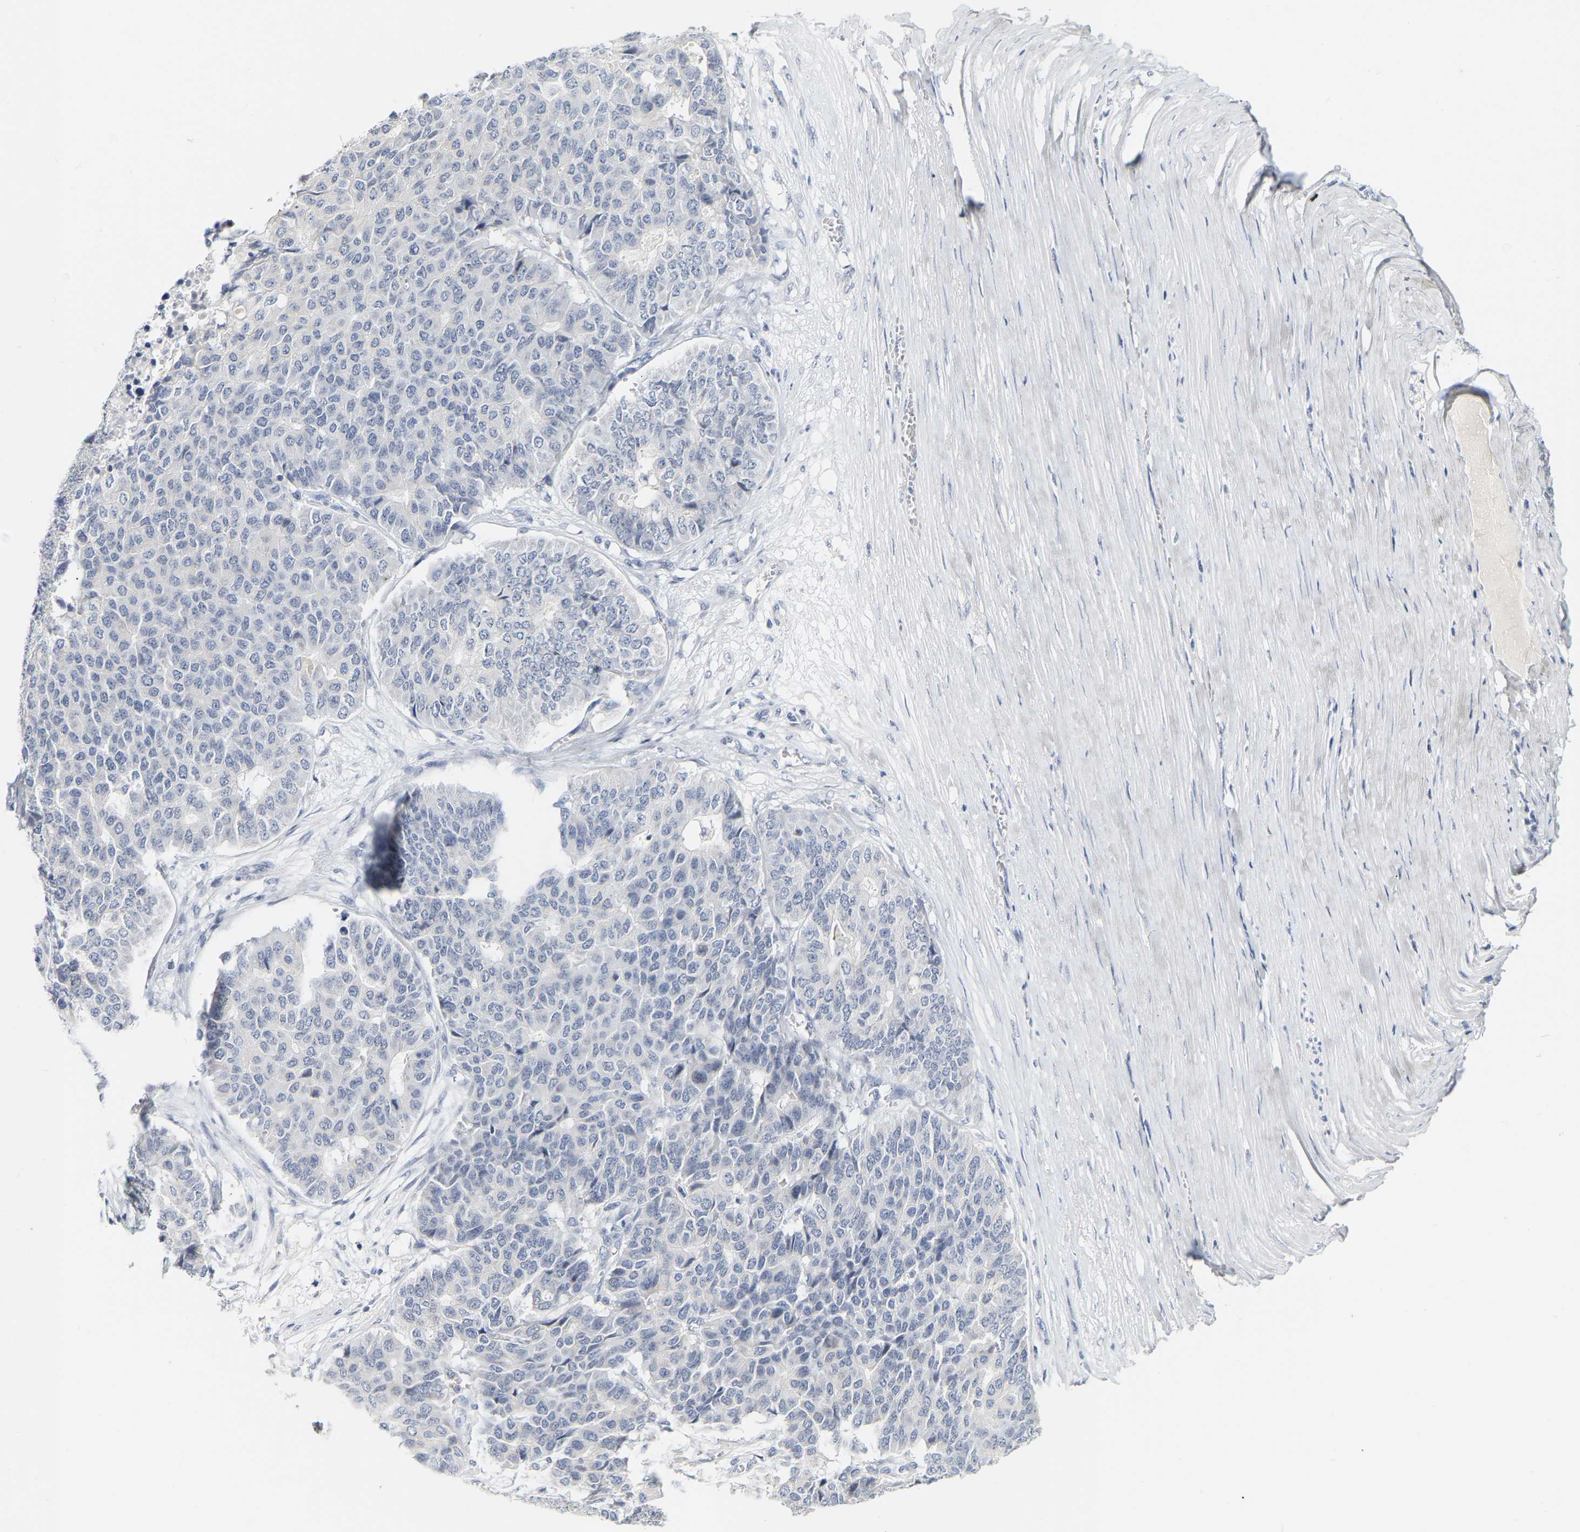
{"staining": {"intensity": "negative", "quantity": "none", "location": "none"}, "tissue": "pancreatic cancer", "cell_type": "Tumor cells", "image_type": "cancer", "snomed": [{"axis": "morphology", "description": "Adenocarcinoma, NOS"}, {"axis": "topography", "description": "Pancreas"}], "caption": "This is an IHC histopathology image of human pancreatic adenocarcinoma. There is no expression in tumor cells.", "gene": "KRT76", "patient": {"sex": "male", "age": 50}}